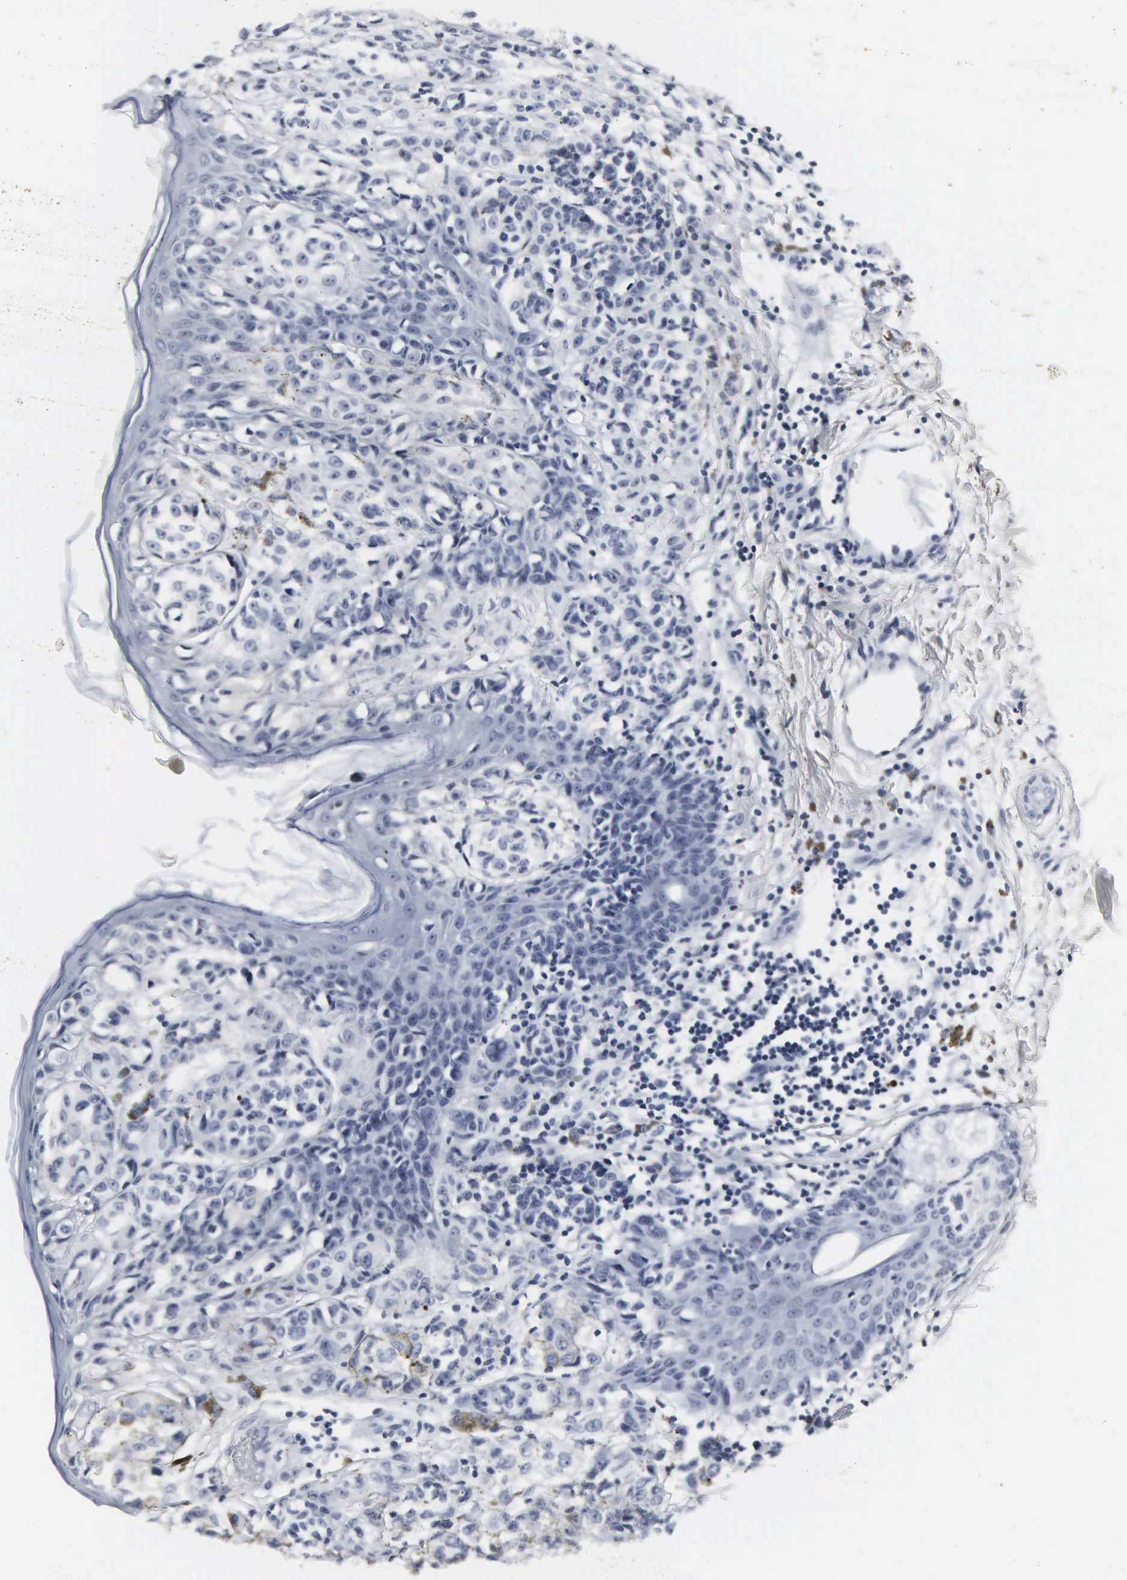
{"staining": {"intensity": "negative", "quantity": "none", "location": "none"}, "tissue": "melanoma", "cell_type": "Tumor cells", "image_type": "cancer", "snomed": [{"axis": "morphology", "description": "Malignant melanoma, NOS"}, {"axis": "topography", "description": "Skin"}], "caption": "Immunohistochemistry (IHC) histopathology image of malignant melanoma stained for a protein (brown), which demonstrates no expression in tumor cells.", "gene": "DGCR2", "patient": {"sex": "male", "age": 40}}